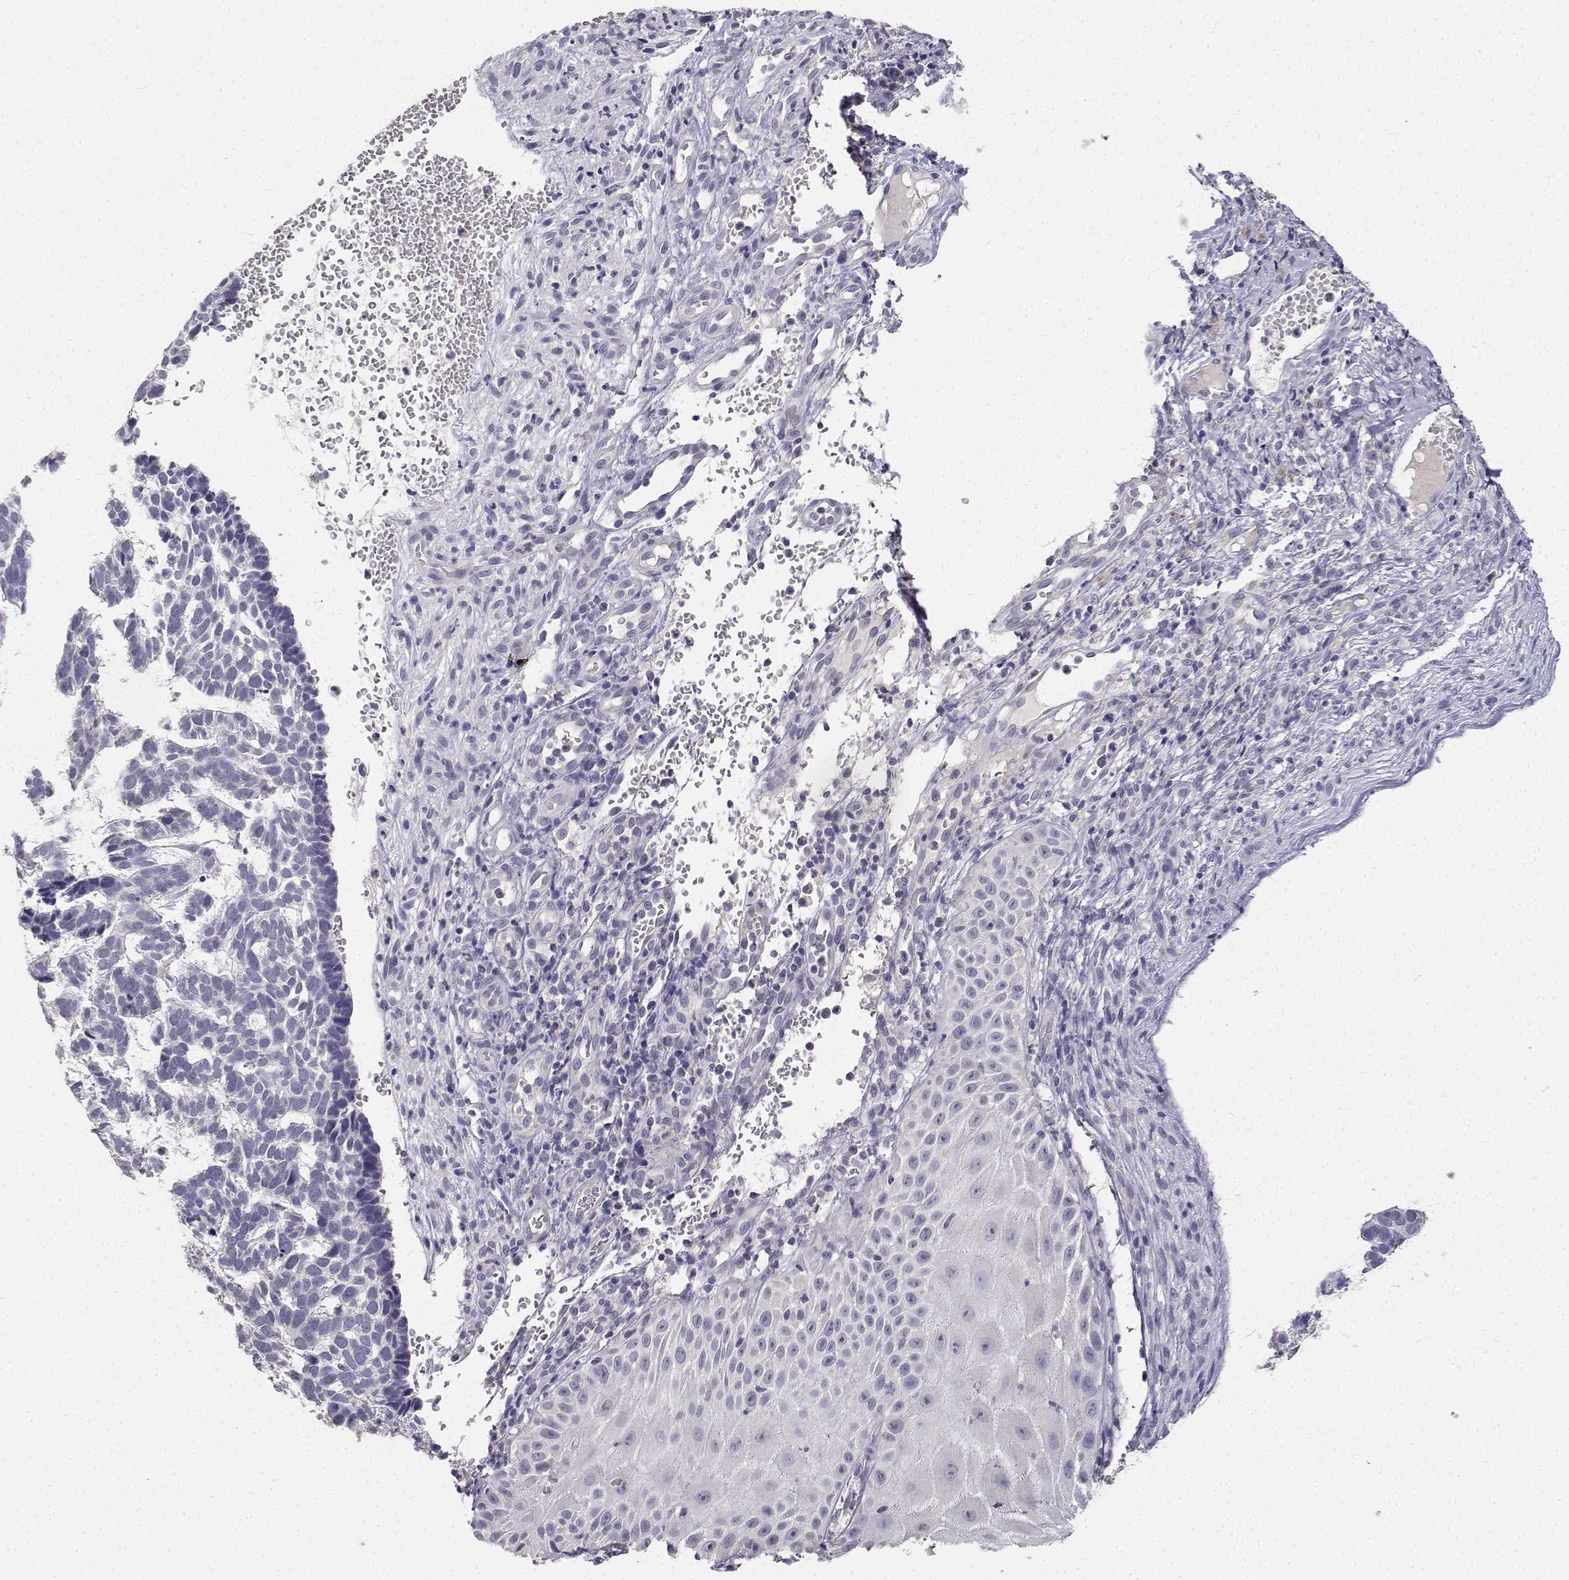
{"staining": {"intensity": "negative", "quantity": "none", "location": "none"}, "tissue": "skin cancer", "cell_type": "Tumor cells", "image_type": "cancer", "snomed": [{"axis": "morphology", "description": "Basal cell carcinoma"}, {"axis": "topography", "description": "Skin"}], "caption": "Immunohistochemical staining of basal cell carcinoma (skin) exhibits no significant staining in tumor cells.", "gene": "PAEP", "patient": {"sex": "male", "age": 78}}